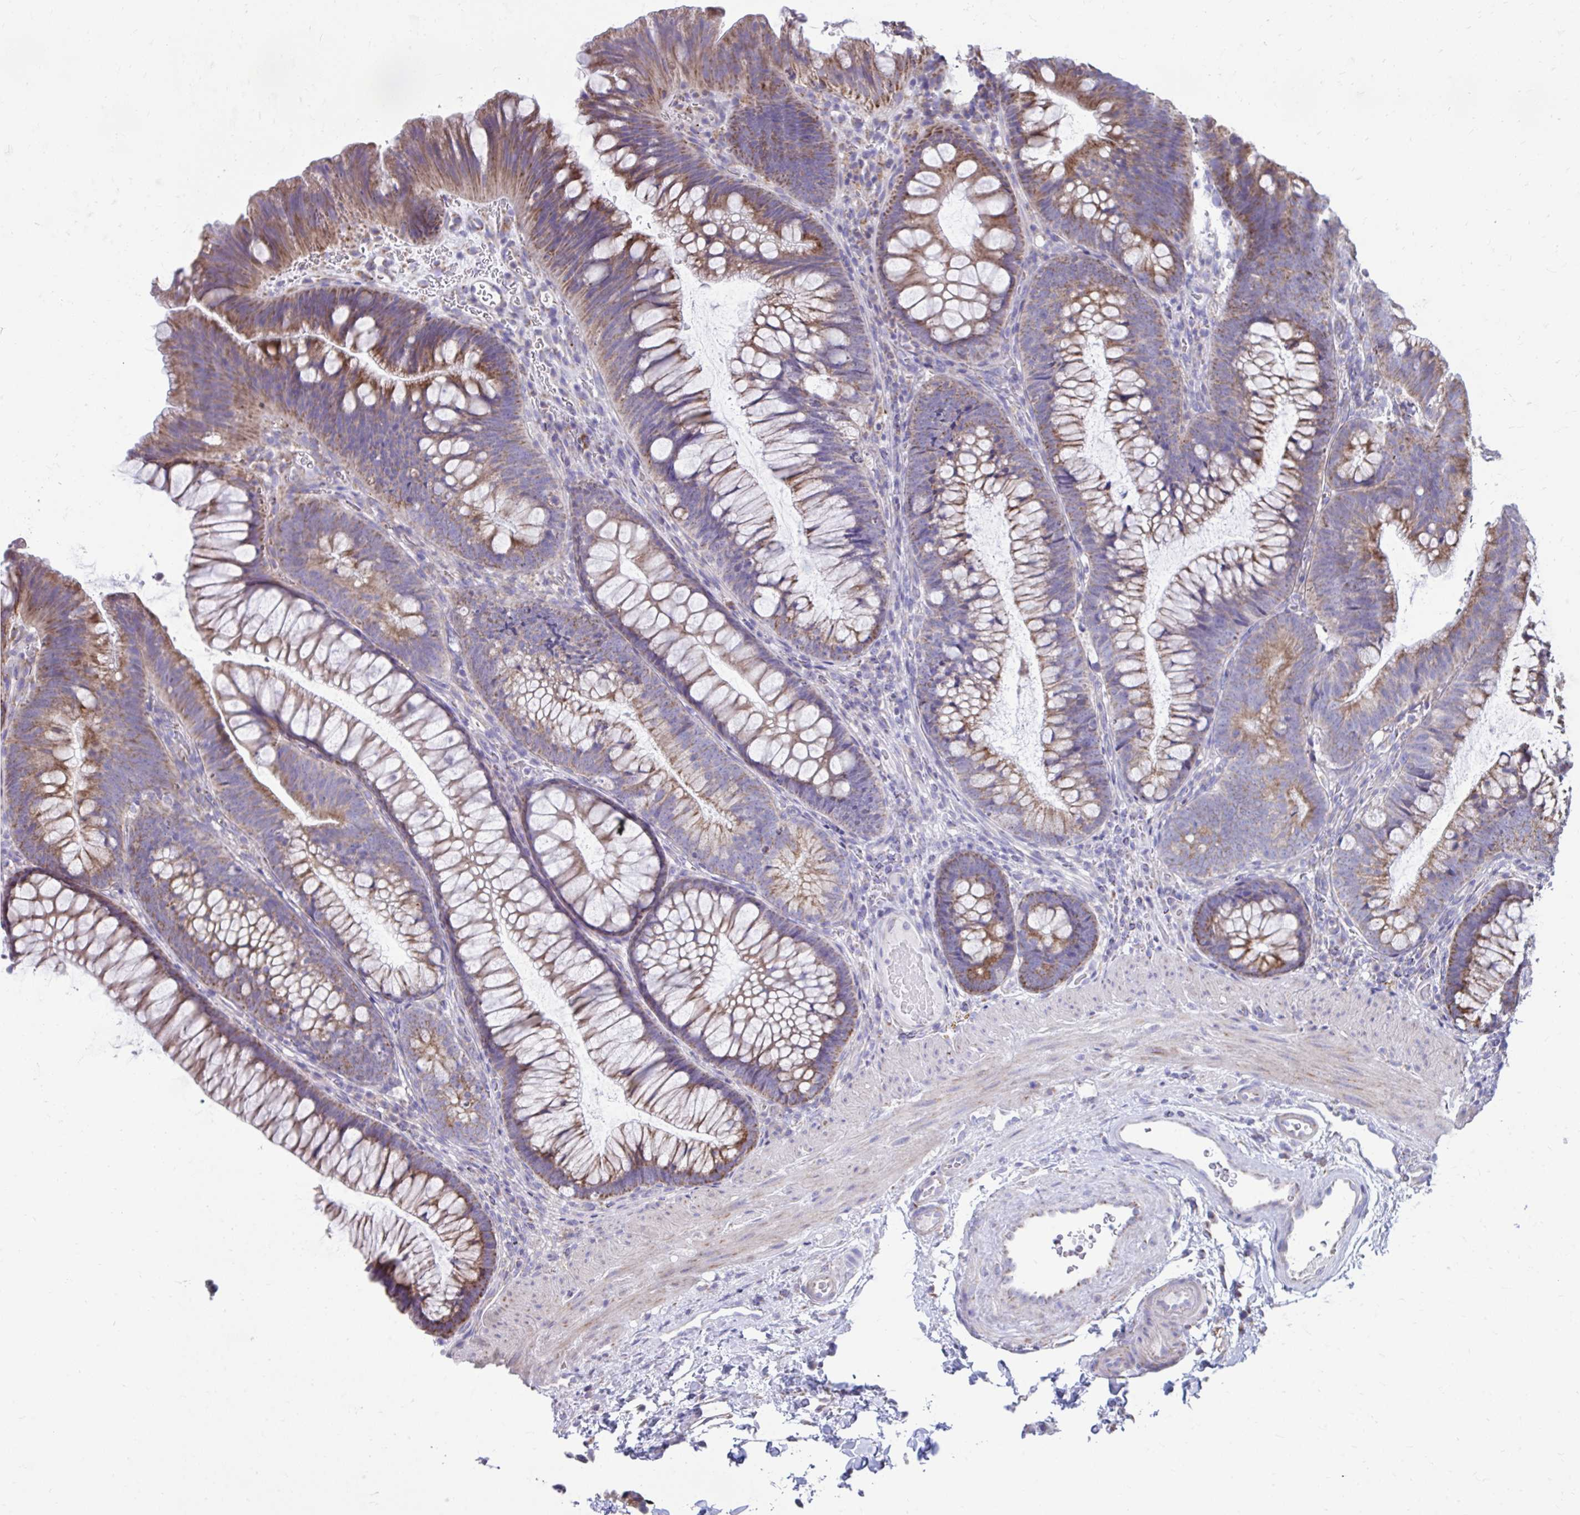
{"staining": {"intensity": "weak", "quantity": "<25%", "location": "cytoplasmic/membranous"}, "tissue": "colon", "cell_type": "Endothelial cells", "image_type": "normal", "snomed": [{"axis": "morphology", "description": "Normal tissue, NOS"}, {"axis": "morphology", "description": "Adenoma, NOS"}, {"axis": "topography", "description": "Soft tissue"}, {"axis": "topography", "description": "Colon"}], "caption": "The micrograph exhibits no staining of endothelial cells in normal colon.", "gene": "LINGO4", "patient": {"sex": "male", "age": 47}}